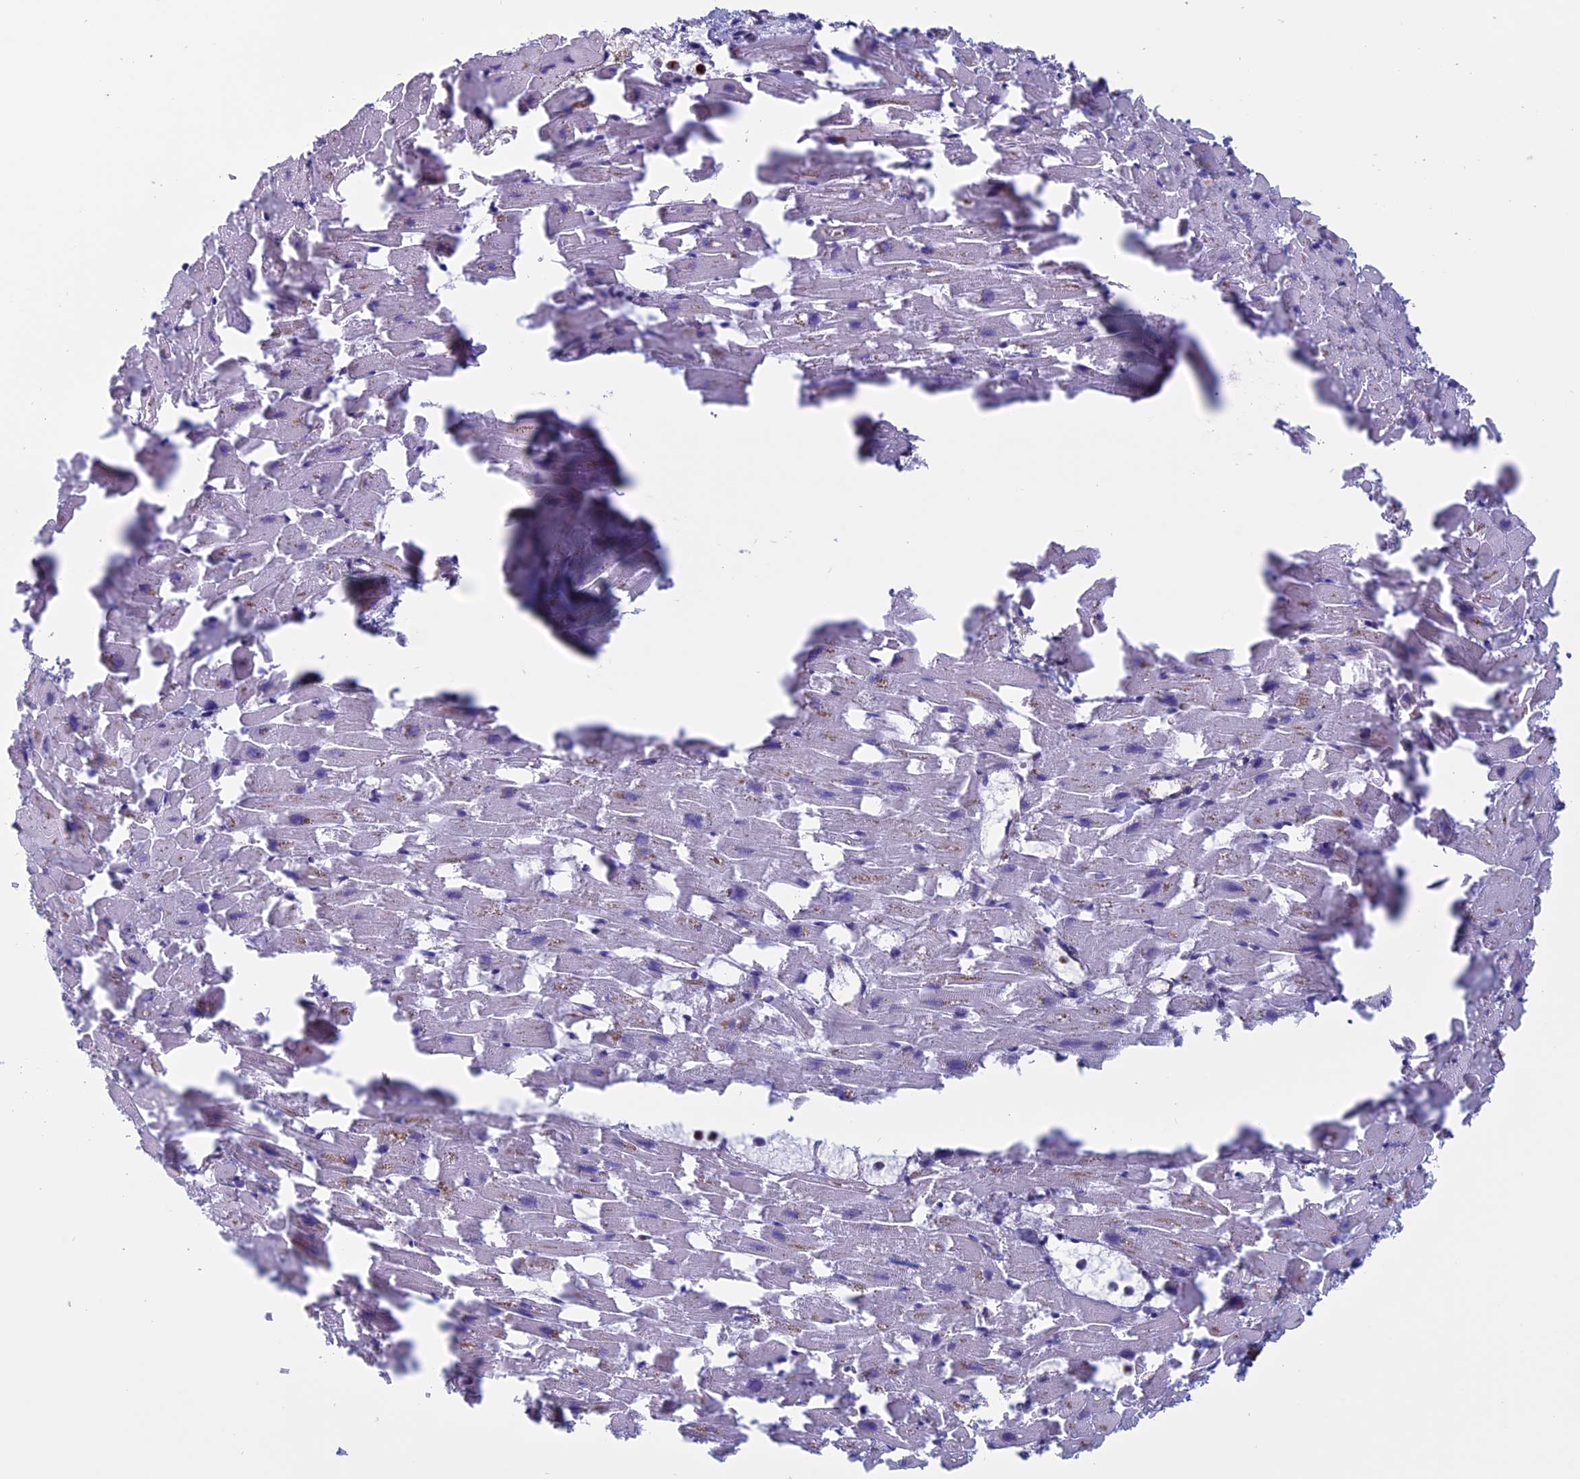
{"staining": {"intensity": "negative", "quantity": "none", "location": "none"}, "tissue": "heart muscle", "cell_type": "Cardiomyocytes", "image_type": "normal", "snomed": [{"axis": "morphology", "description": "Normal tissue, NOS"}, {"axis": "topography", "description": "Heart"}], "caption": "IHC micrograph of unremarkable heart muscle: heart muscle stained with DAB (3,3'-diaminobenzidine) demonstrates no significant protein expression in cardiomyocytes.", "gene": "ANGPTL2", "patient": {"sex": "female", "age": 64}}